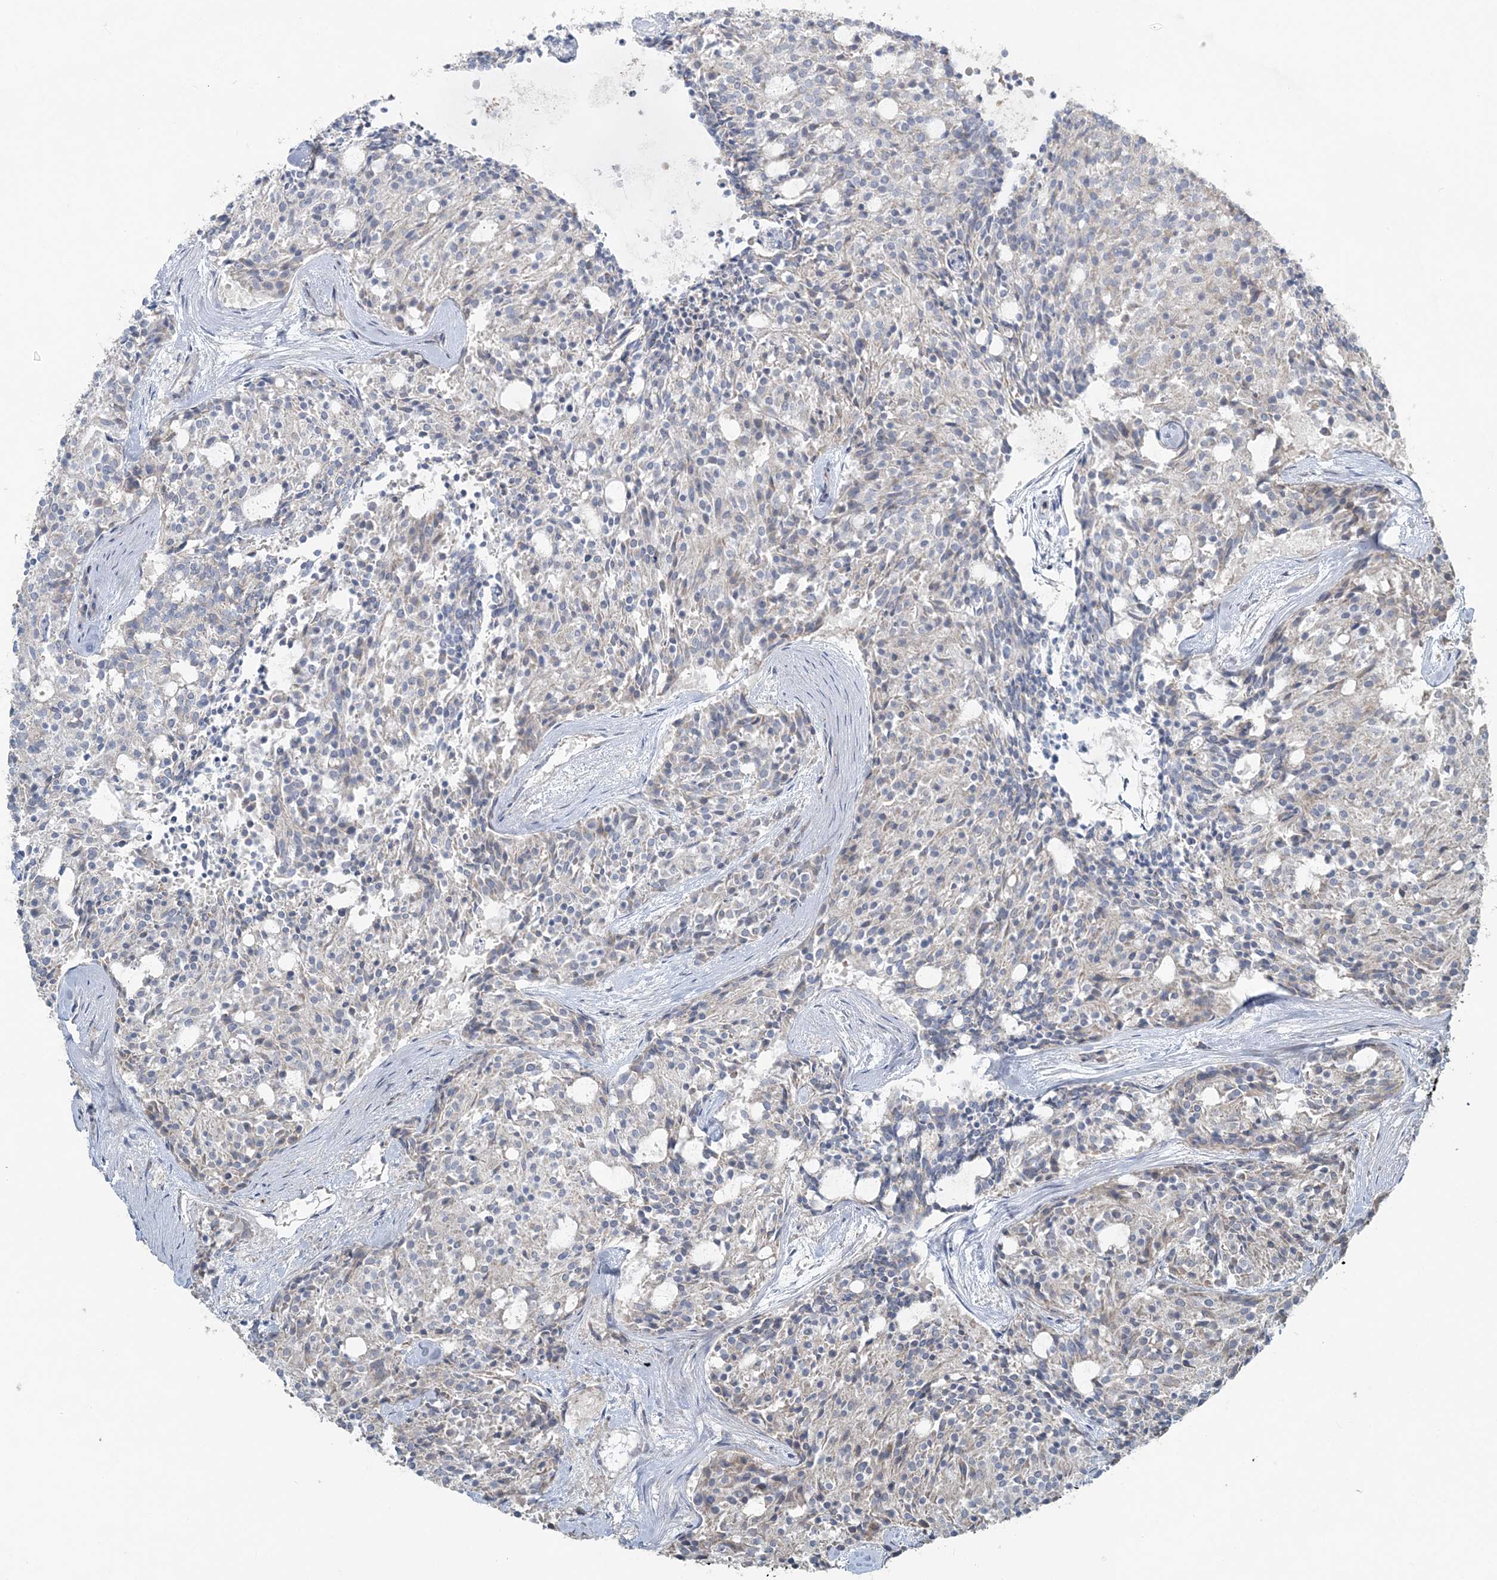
{"staining": {"intensity": "negative", "quantity": "none", "location": "none"}, "tissue": "carcinoid", "cell_type": "Tumor cells", "image_type": "cancer", "snomed": [{"axis": "morphology", "description": "Carcinoid, malignant, NOS"}, {"axis": "topography", "description": "Pancreas"}], "caption": "Tumor cells are negative for protein expression in human carcinoid (malignant). Nuclei are stained in blue.", "gene": "SLC4A10", "patient": {"sex": "female", "age": 54}}